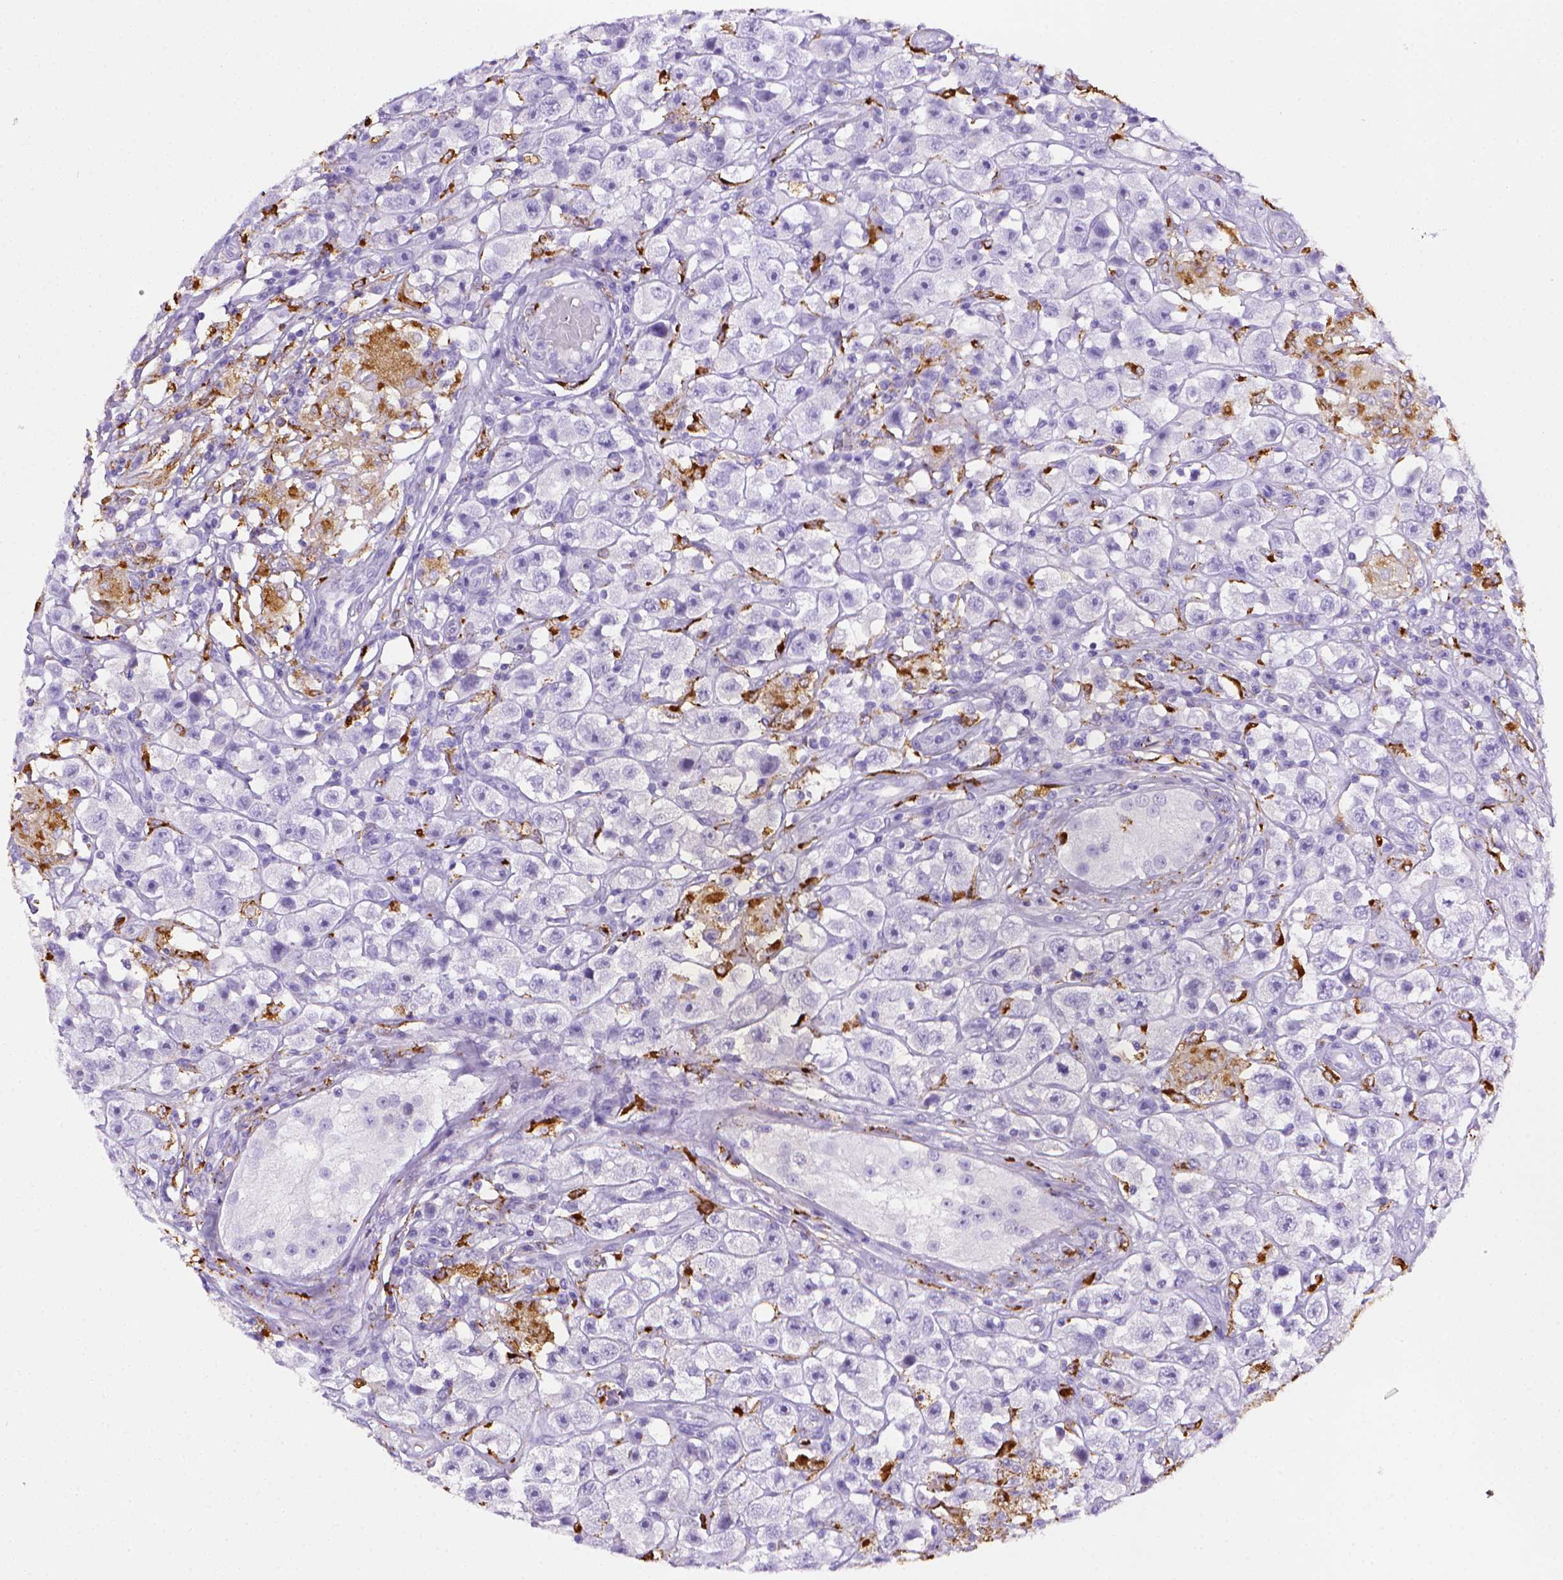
{"staining": {"intensity": "negative", "quantity": "none", "location": "none"}, "tissue": "testis cancer", "cell_type": "Tumor cells", "image_type": "cancer", "snomed": [{"axis": "morphology", "description": "Seminoma, NOS"}, {"axis": "topography", "description": "Testis"}], "caption": "This is an immunohistochemistry (IHC) histopathology image of human seminoma (testis). There is no expression in tumor cells.", "gene": "CD68", "patient": {"sex": "male", "age": 45}}